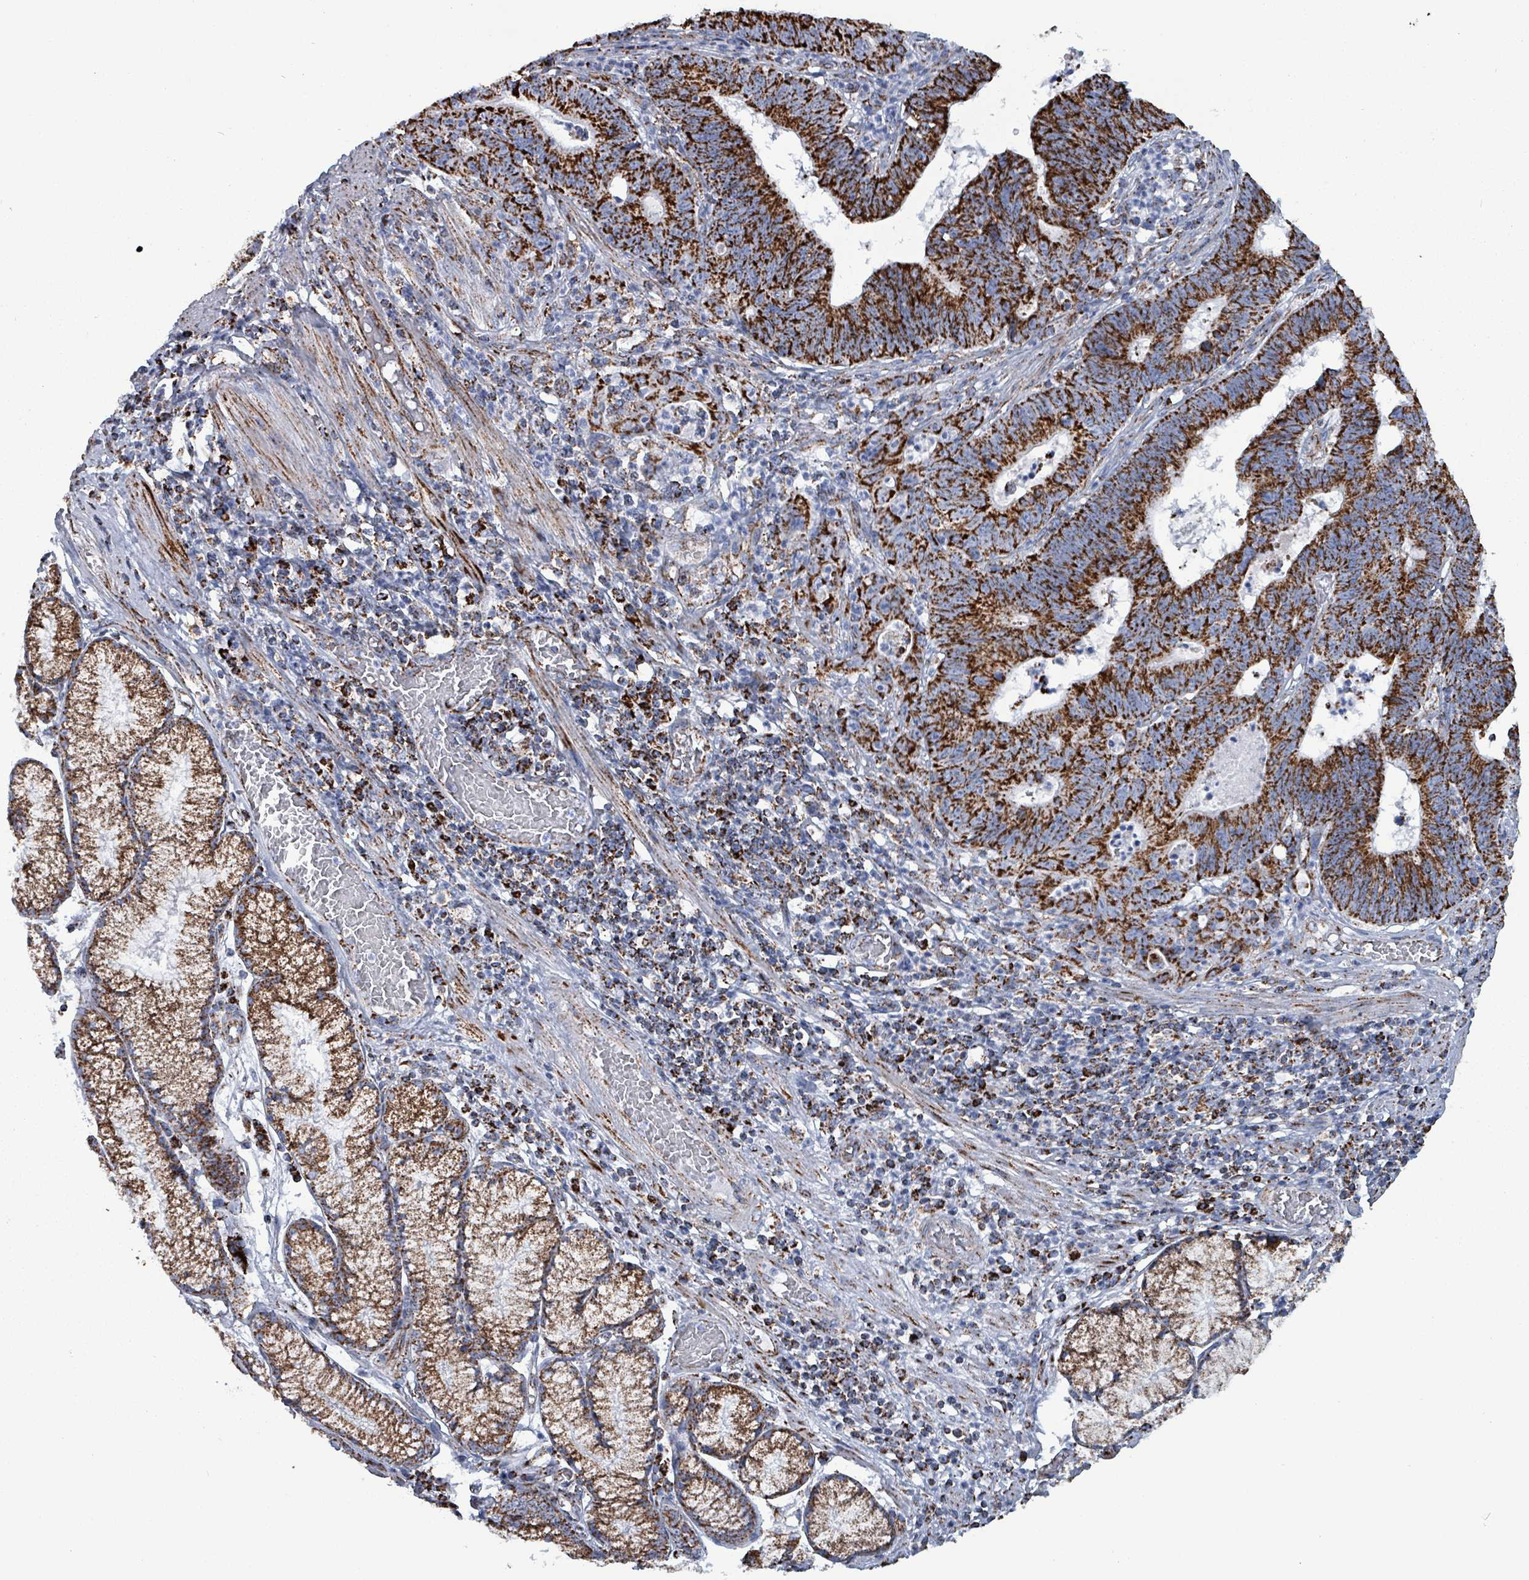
{"staining": {"intensity": "strong", "quantity": ">75%", "location": "cytoplasmic/membranous"}, "tissue": "stomach cancer", "cell_type": "Tumor cells", "image_type": "cancer", "snomed": [{"axis": "morphology", "description": "Adenocarcinoma, NOS"}, {"axis": "topography", "description": "Stomach"}], "caption": "Stomach cancer (adenocarcinoma) tissue displays strong cytoplasmic/membranous staining in about >75% of tumor cells, visualized by immunohistochemistry.", "gene": "IDH3B", "patient": {"sex": "male", "age": 59}}